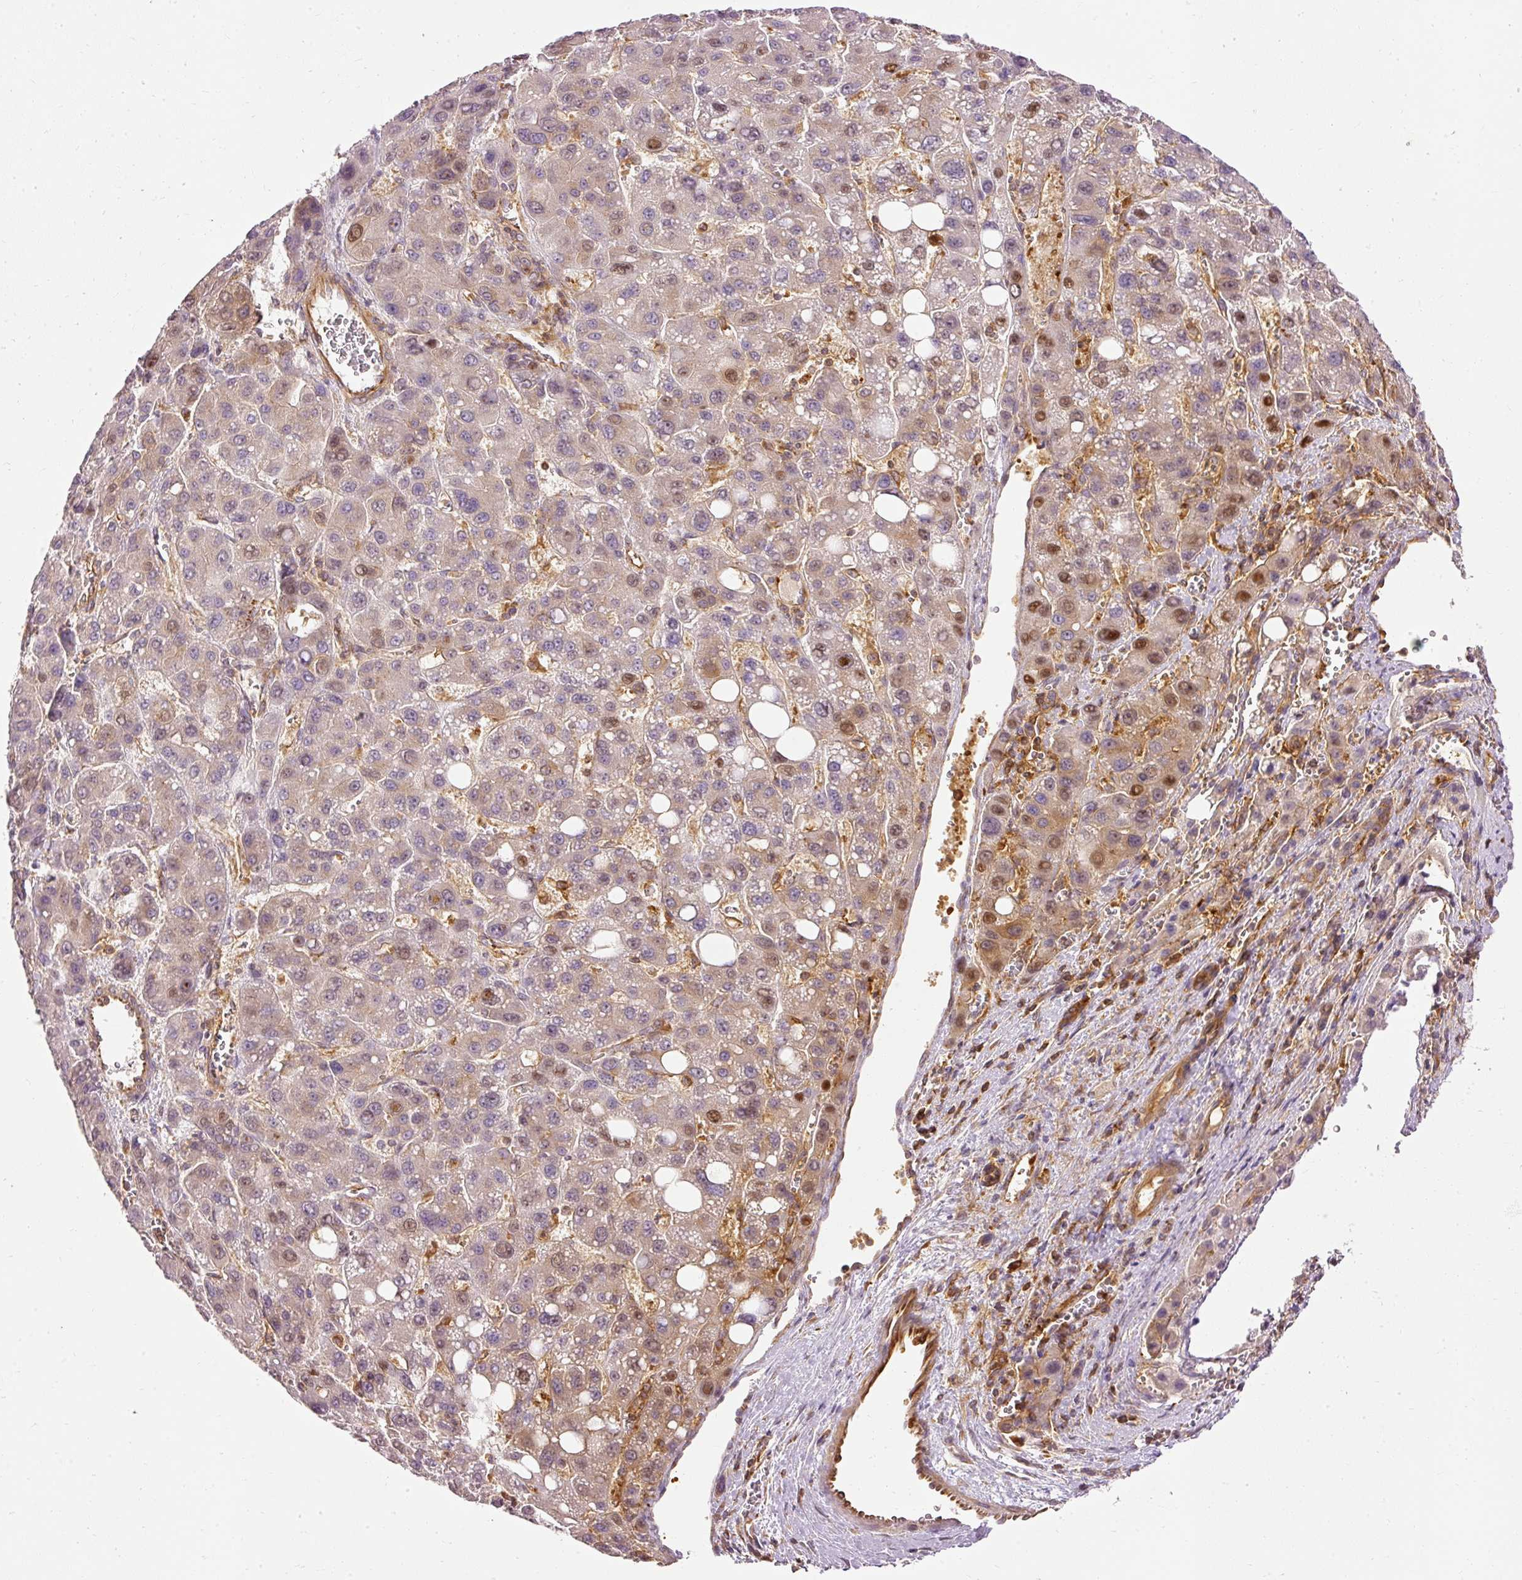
{"staining": {"intensity": "moderate", "quantity": "<25%", "location": "nuclear"}, "tissue": "liver cancer", "cell_type": "Tumor cells", "image_type": "cancer", "snomed": [{"axis": "morphology", "description": "Carcinoma, Hepatocellular, NOS"}, {"axis": "topography", "description": "Liver"}], "caption": "Liver cancer was stained to show a protein in brown. There is low levels of moderate nuclear staining in approximately <25% of tumor cells.", "gene": "ARMH3", "patient": {"sex": "male", "age": 55}}